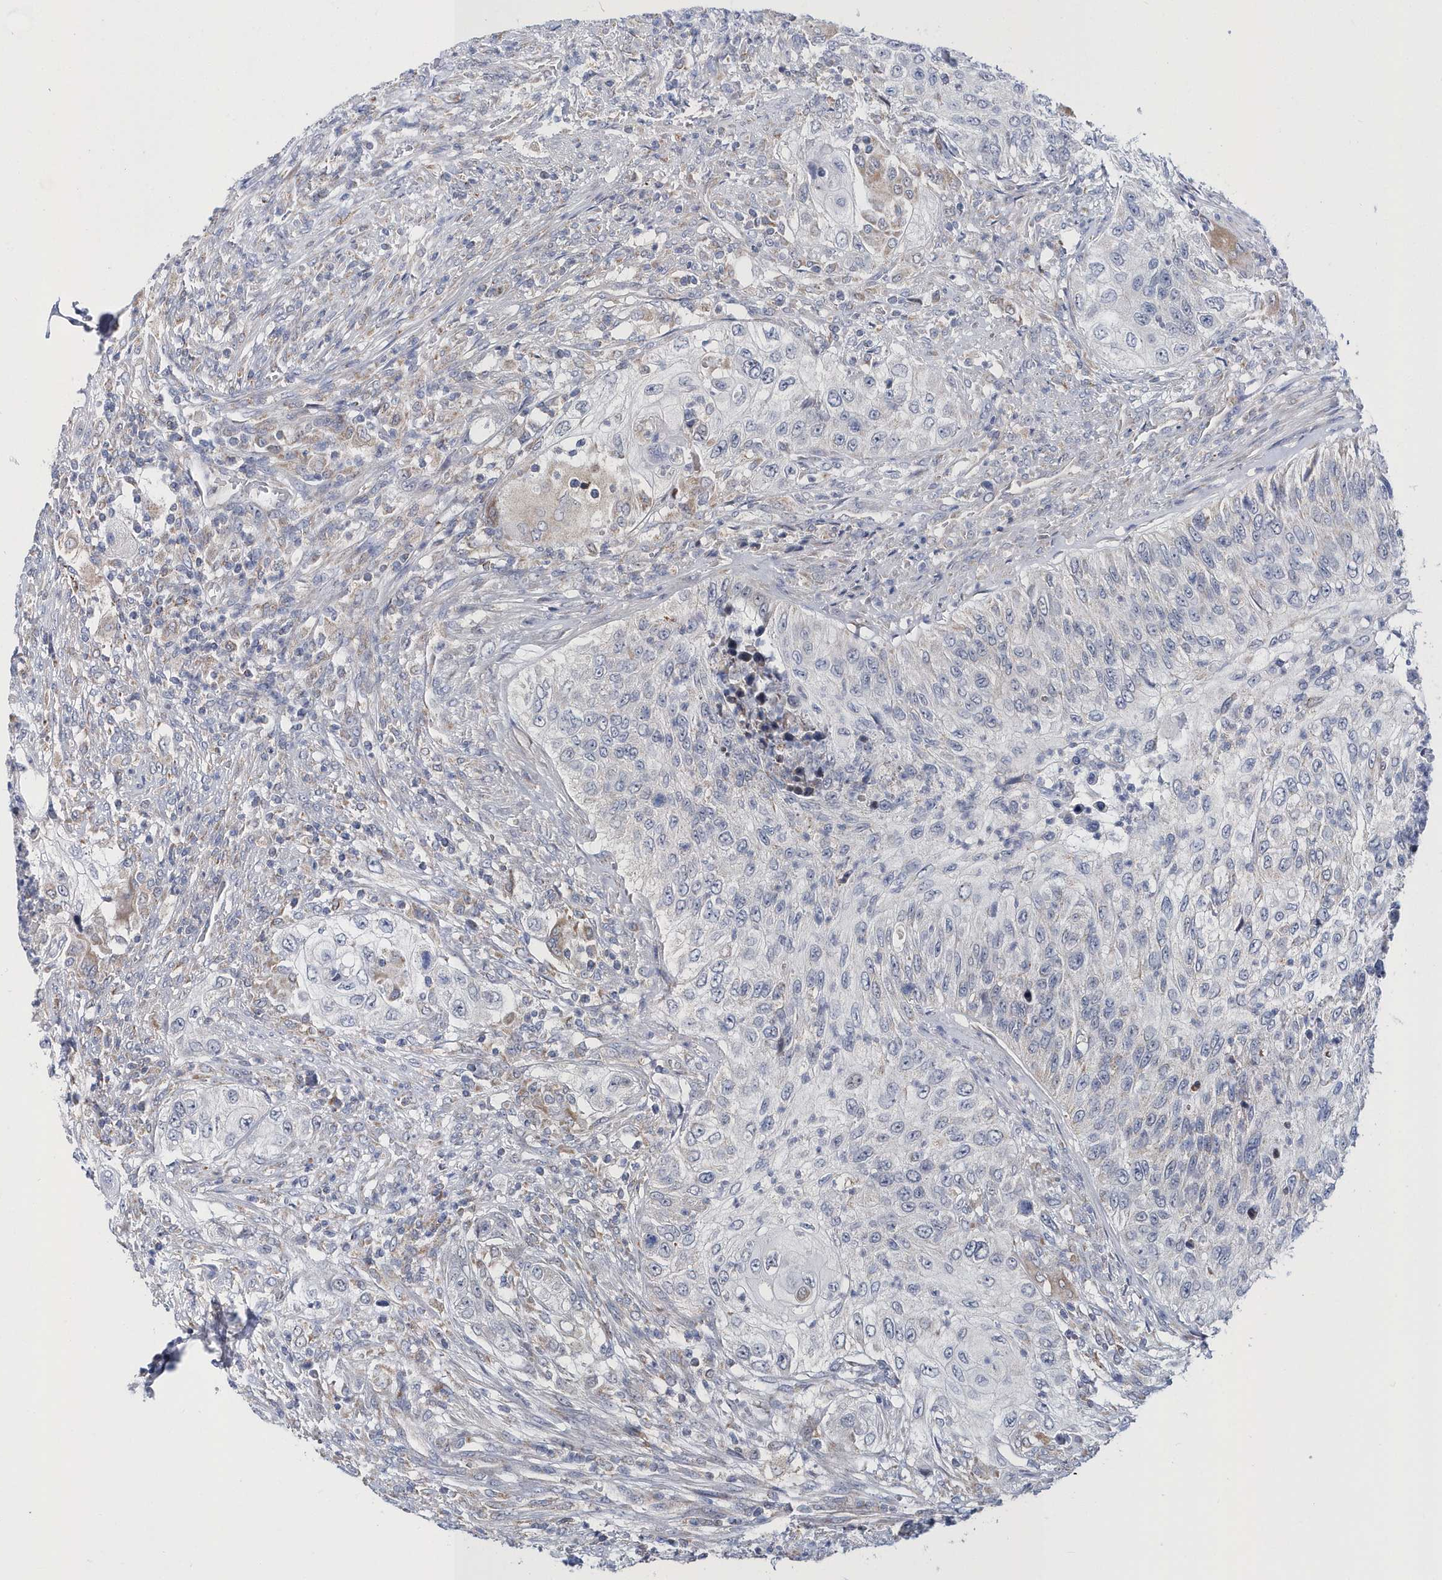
{"staining": {"intensity": "negative", "quantity": "none", "location": "none"}, "tissue": "urothelial cancer", "cell_type": "Tumor cells", "image_type": "cancer", "snomed": [{"axis": "morphology", "description": "Urothelial carcinoma, High grade"}, {"axis": "topography", "description": "Urinary bladder"}], "caption": "IHC of human high-grade urothelial carcinoma exhibits no positivity in tumor cells.", "gene": "SPATA5", "patient": {"sex": "female", "age": 60}}